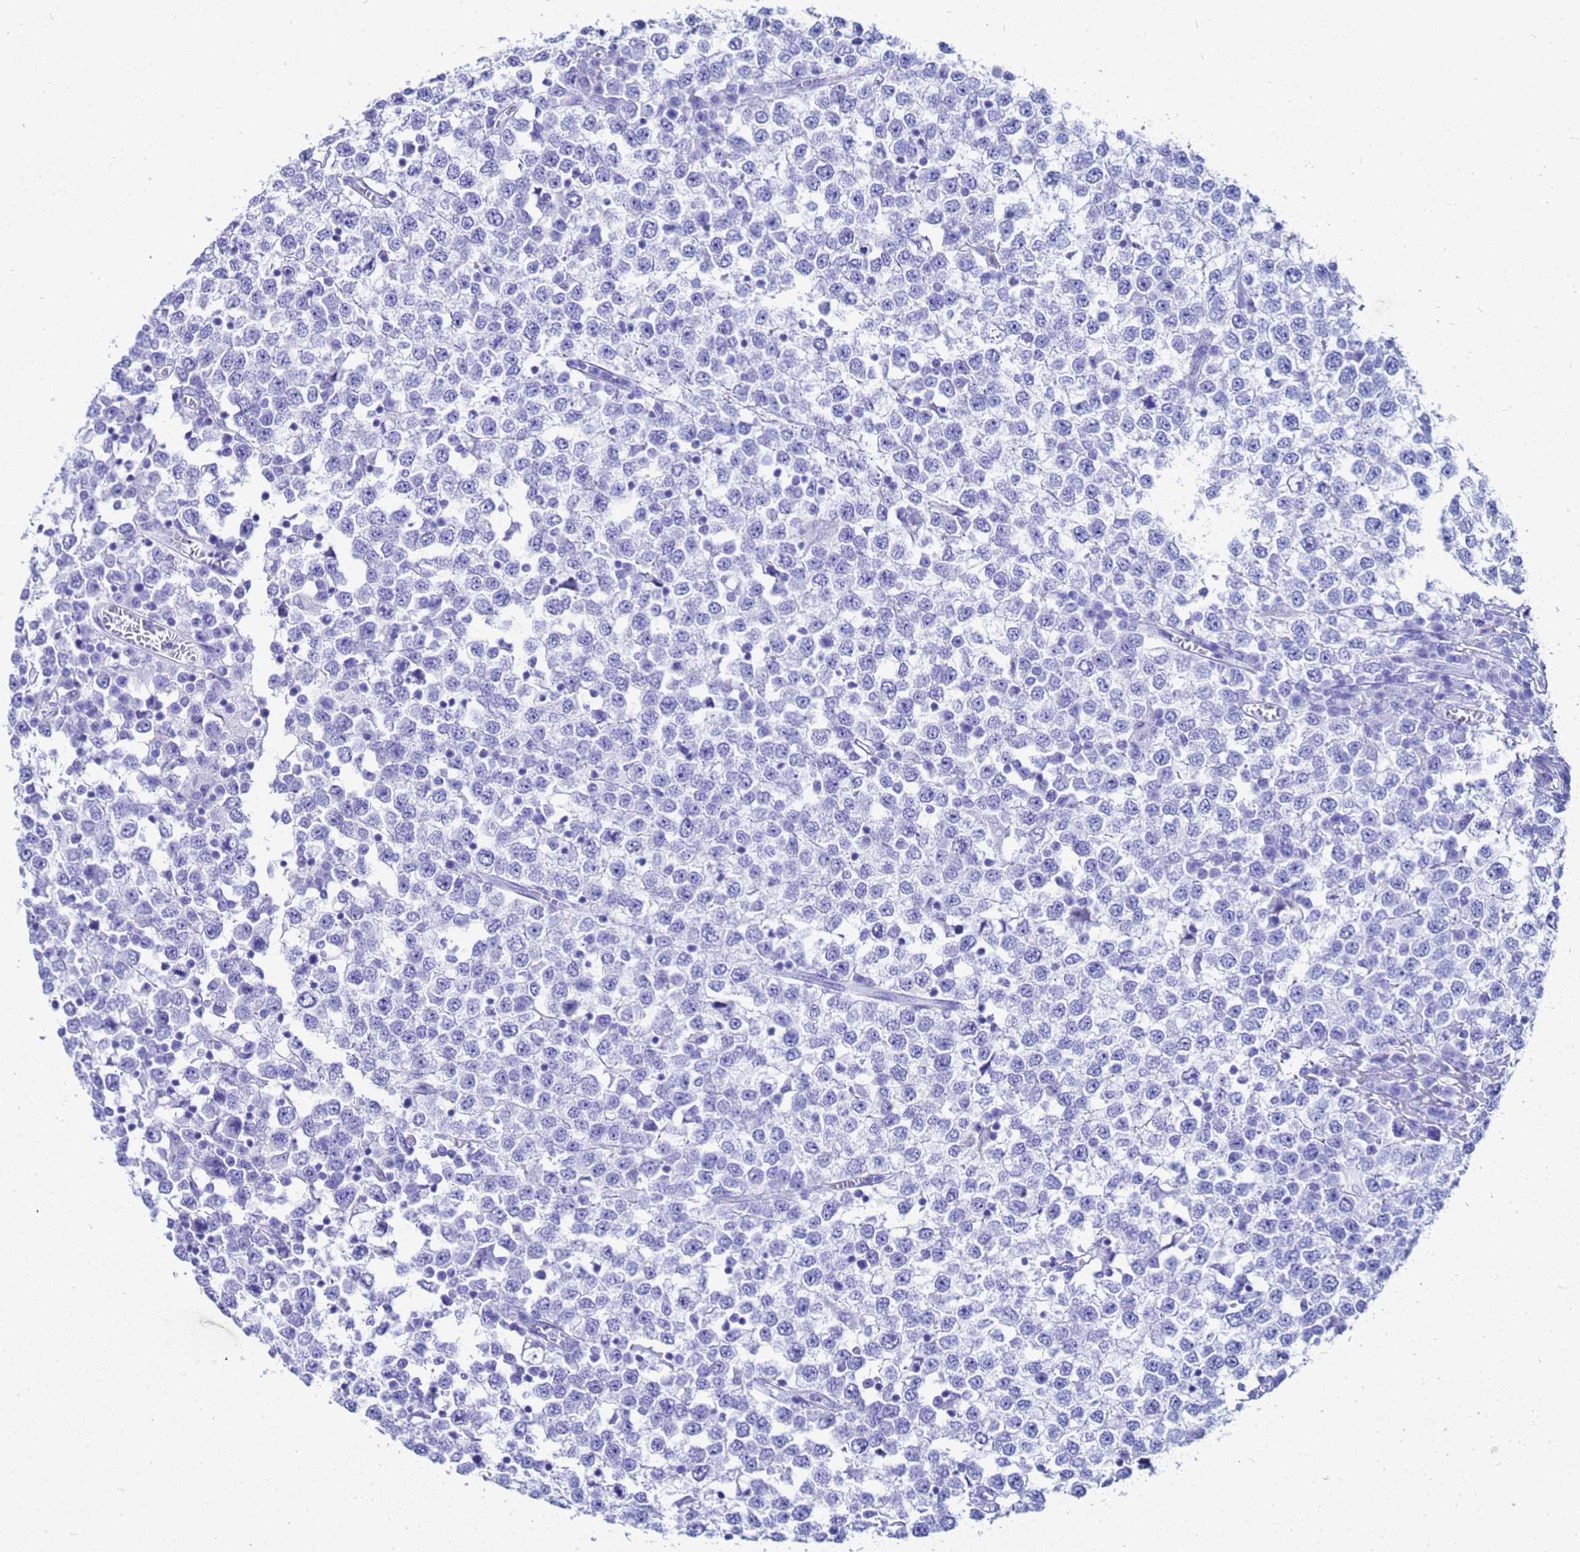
{"staining": {"intensity": "negative", "quantity": "none", "location": "none"}, "tissue": "testis cancer", "cell_type": "Tumor cells", "image_type": "cancer", "snomed": [{"axis": "morphology", "description": "Seminoma, NOS"}, {"axis": "topography", "description": "Testis"}], "caption": "Testis seminoma was stained to show a protein in brown. There is no significant staining in tumor cells.", "gene": "CKB", "patient": {"sex": "male", "age": 65}}